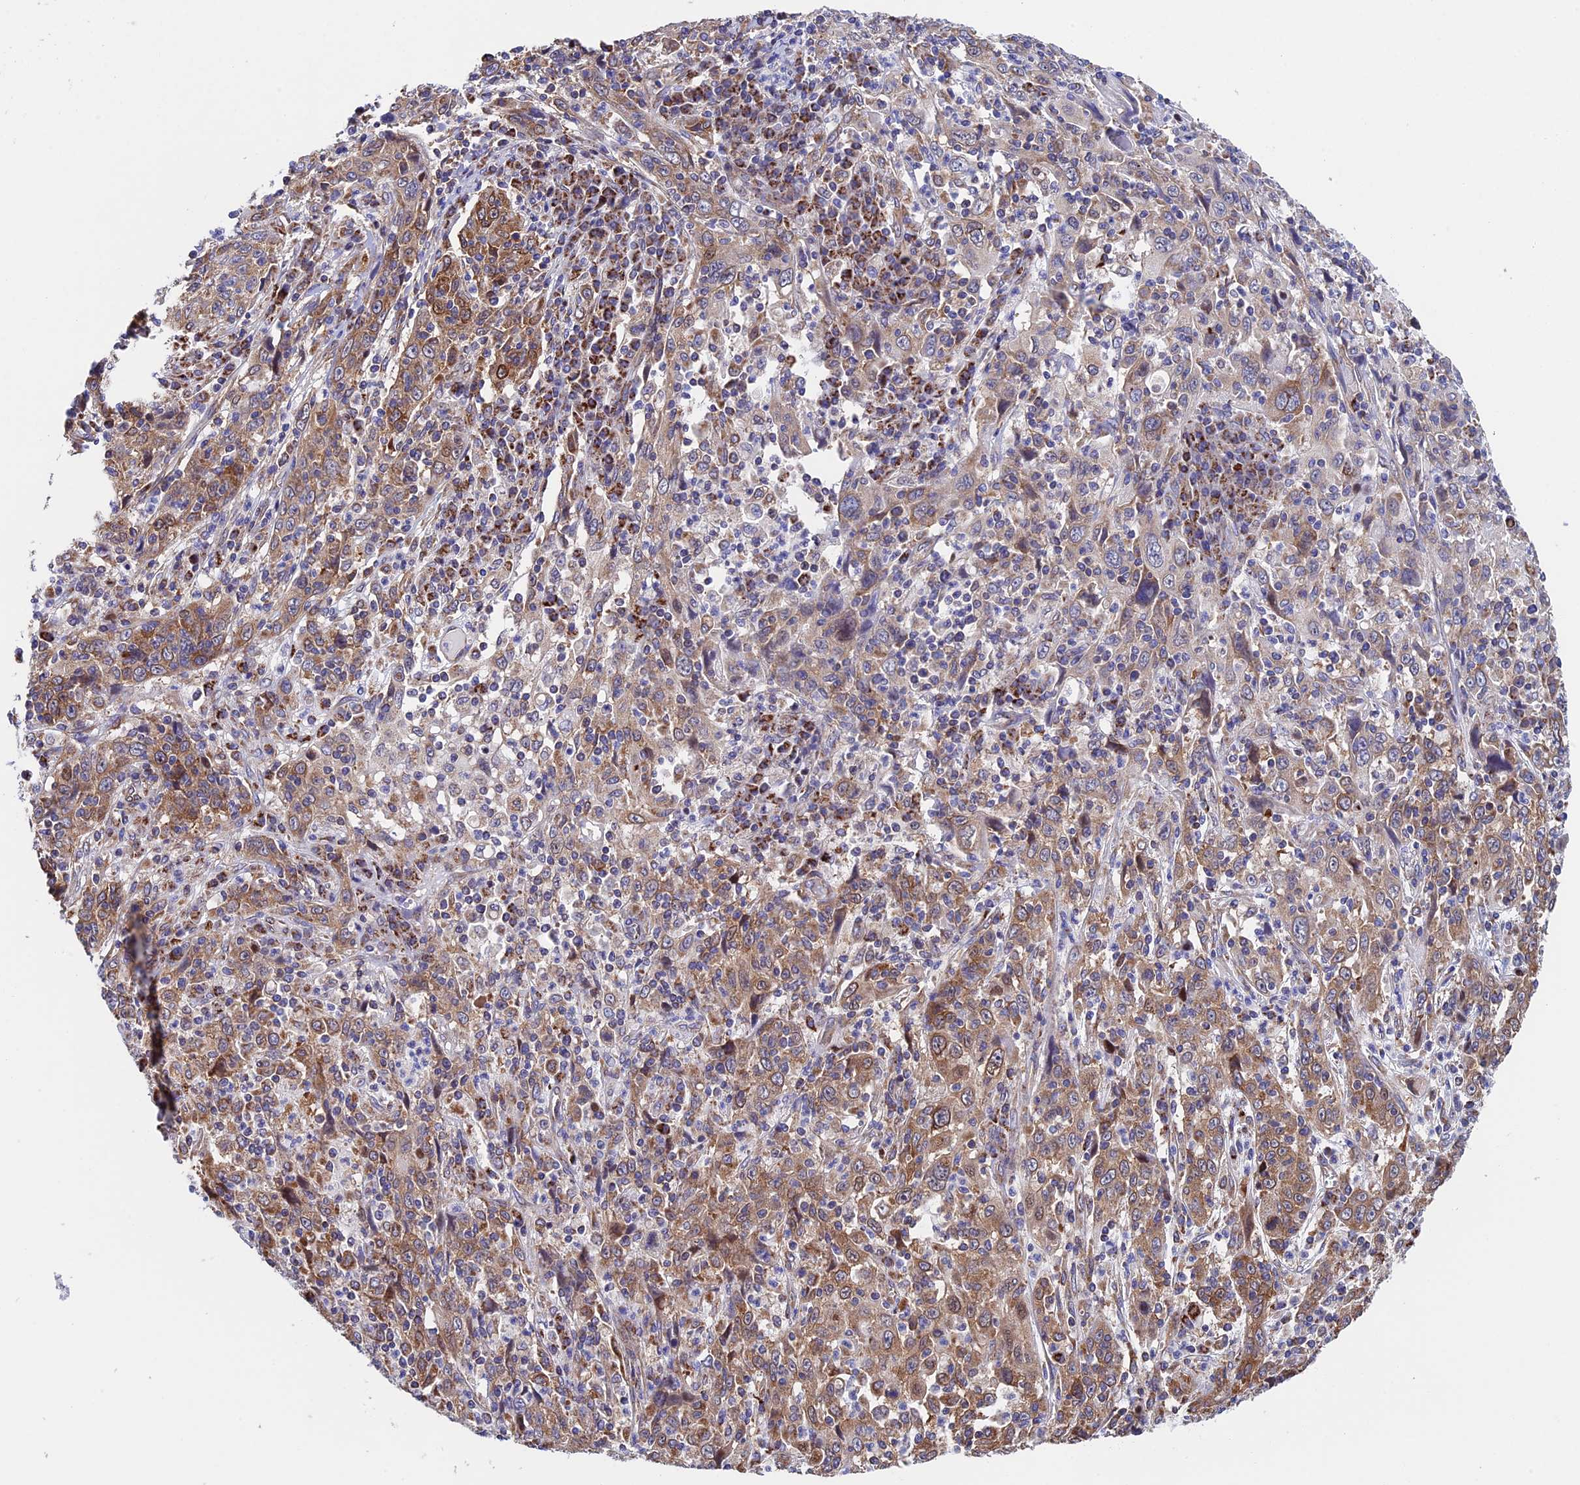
{"staining": {"intensity": "moderate", "quantity": ">75%", "location": "cytoplasmic/membranous"}, "tissue": "cervical cancer", "cell_type": "Tumor cells", "image_type": "cancer", "snomed": [{"axis": "morphology", "description": "Squamous cell carcinoma, NOS"}, {"axis": "topography", "description": "Cervix"}], "caption": "Immunohistochemistry (DAB) staining of cervical cancer reveals moderate cytoplasmic/membranous protein expression in approximately >75% of tumor cells.", "gene": "SLC9A5", "patient": {"sex": "female", "age": 46}}